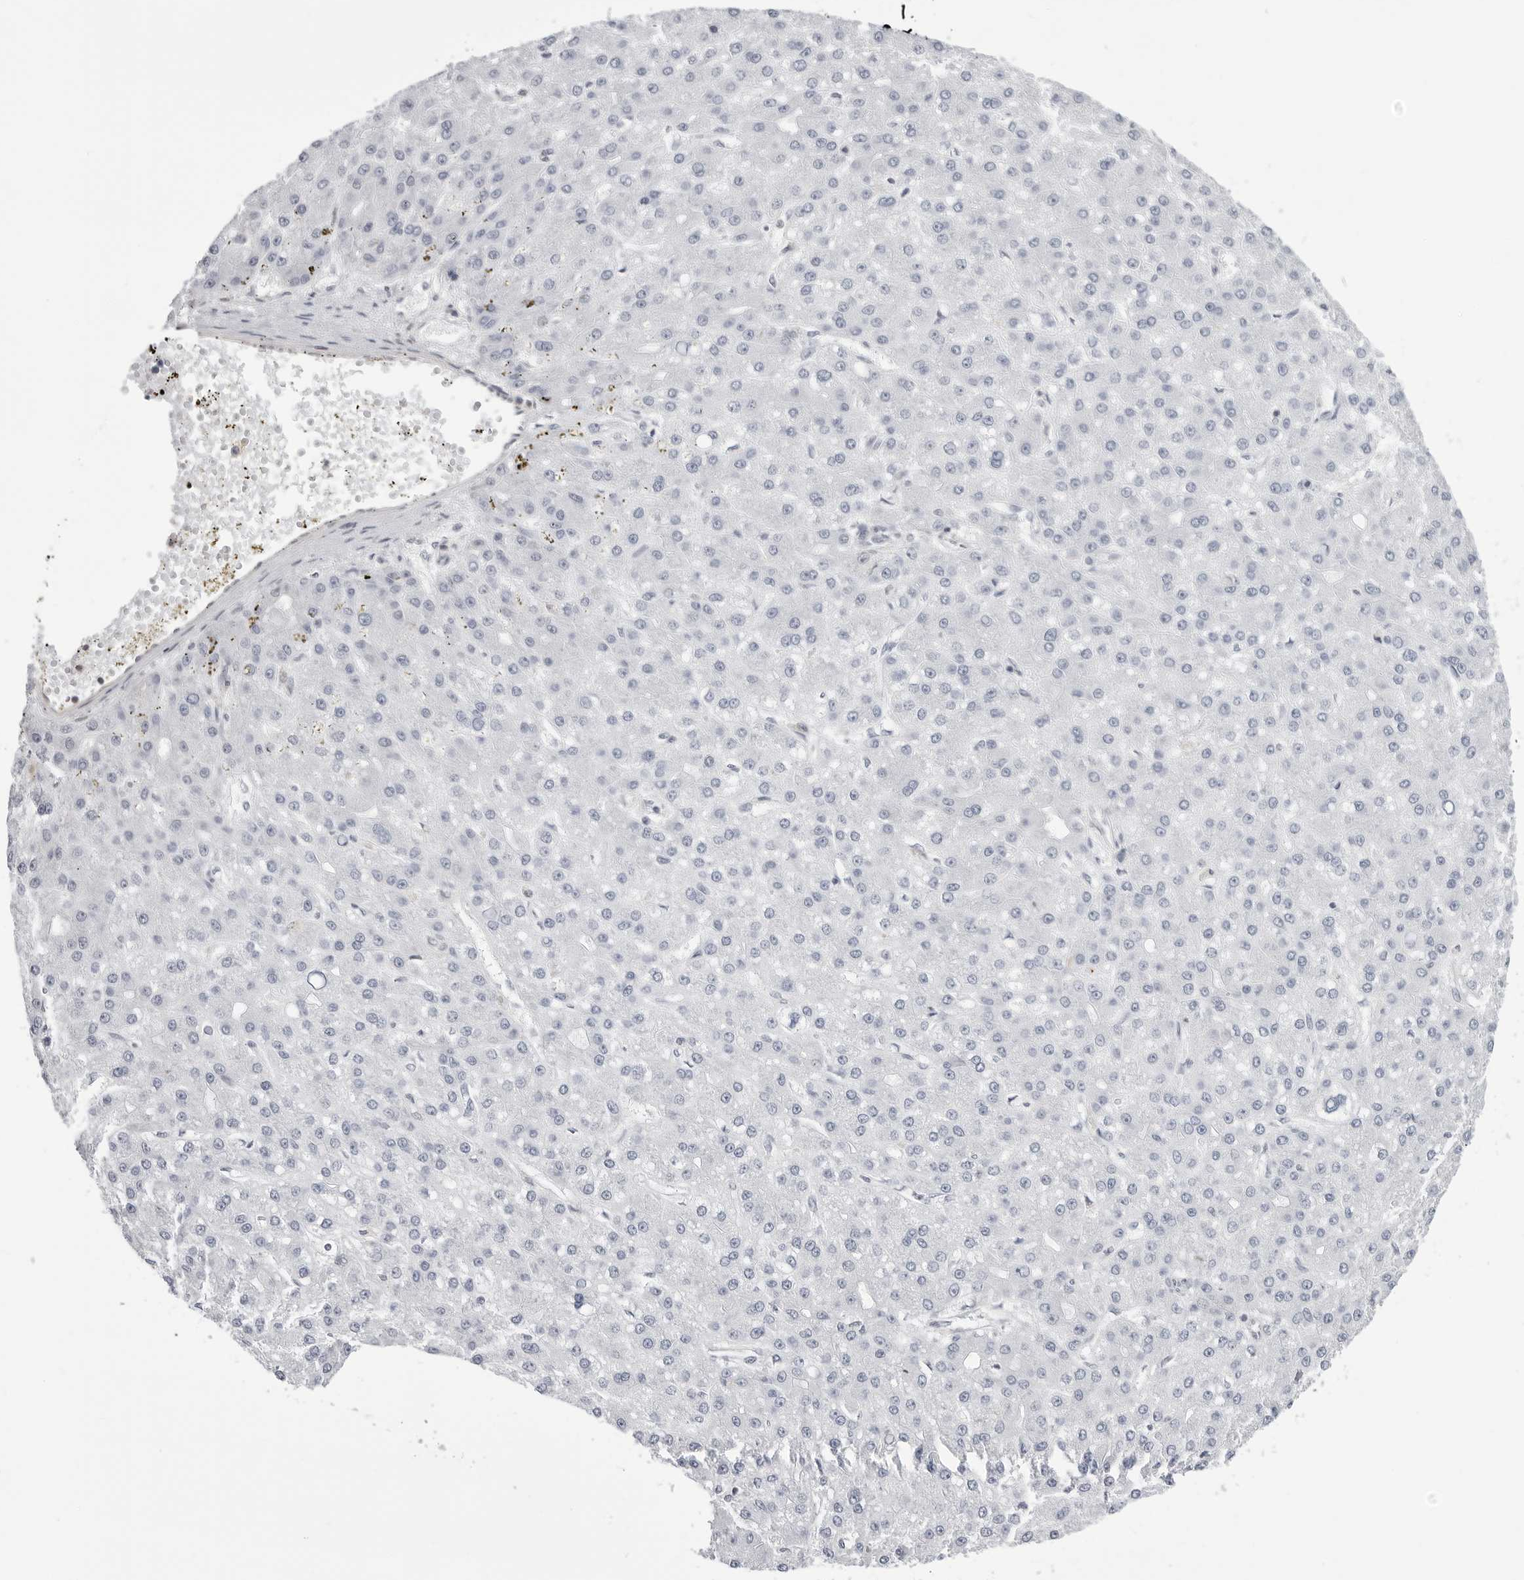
{"staining": {"intensity": "negative", "quantity": "none", "location": "none"}, "tissue": "liver cancer", "cell_type": "Tumor cells", "image_type": "cancer", "snomed": [{"axis": "morphology", "description": "Carcinoma, Hepatocellular, NOS"}, {"axis": "topography", "description": "Liver"}], "caption": "This is an IHC image of liver hepatocellular carcinoma. There is no expression in tumor cells.", "gene": "YWHAG", "patient": {"sex": "male", "age": 67}}